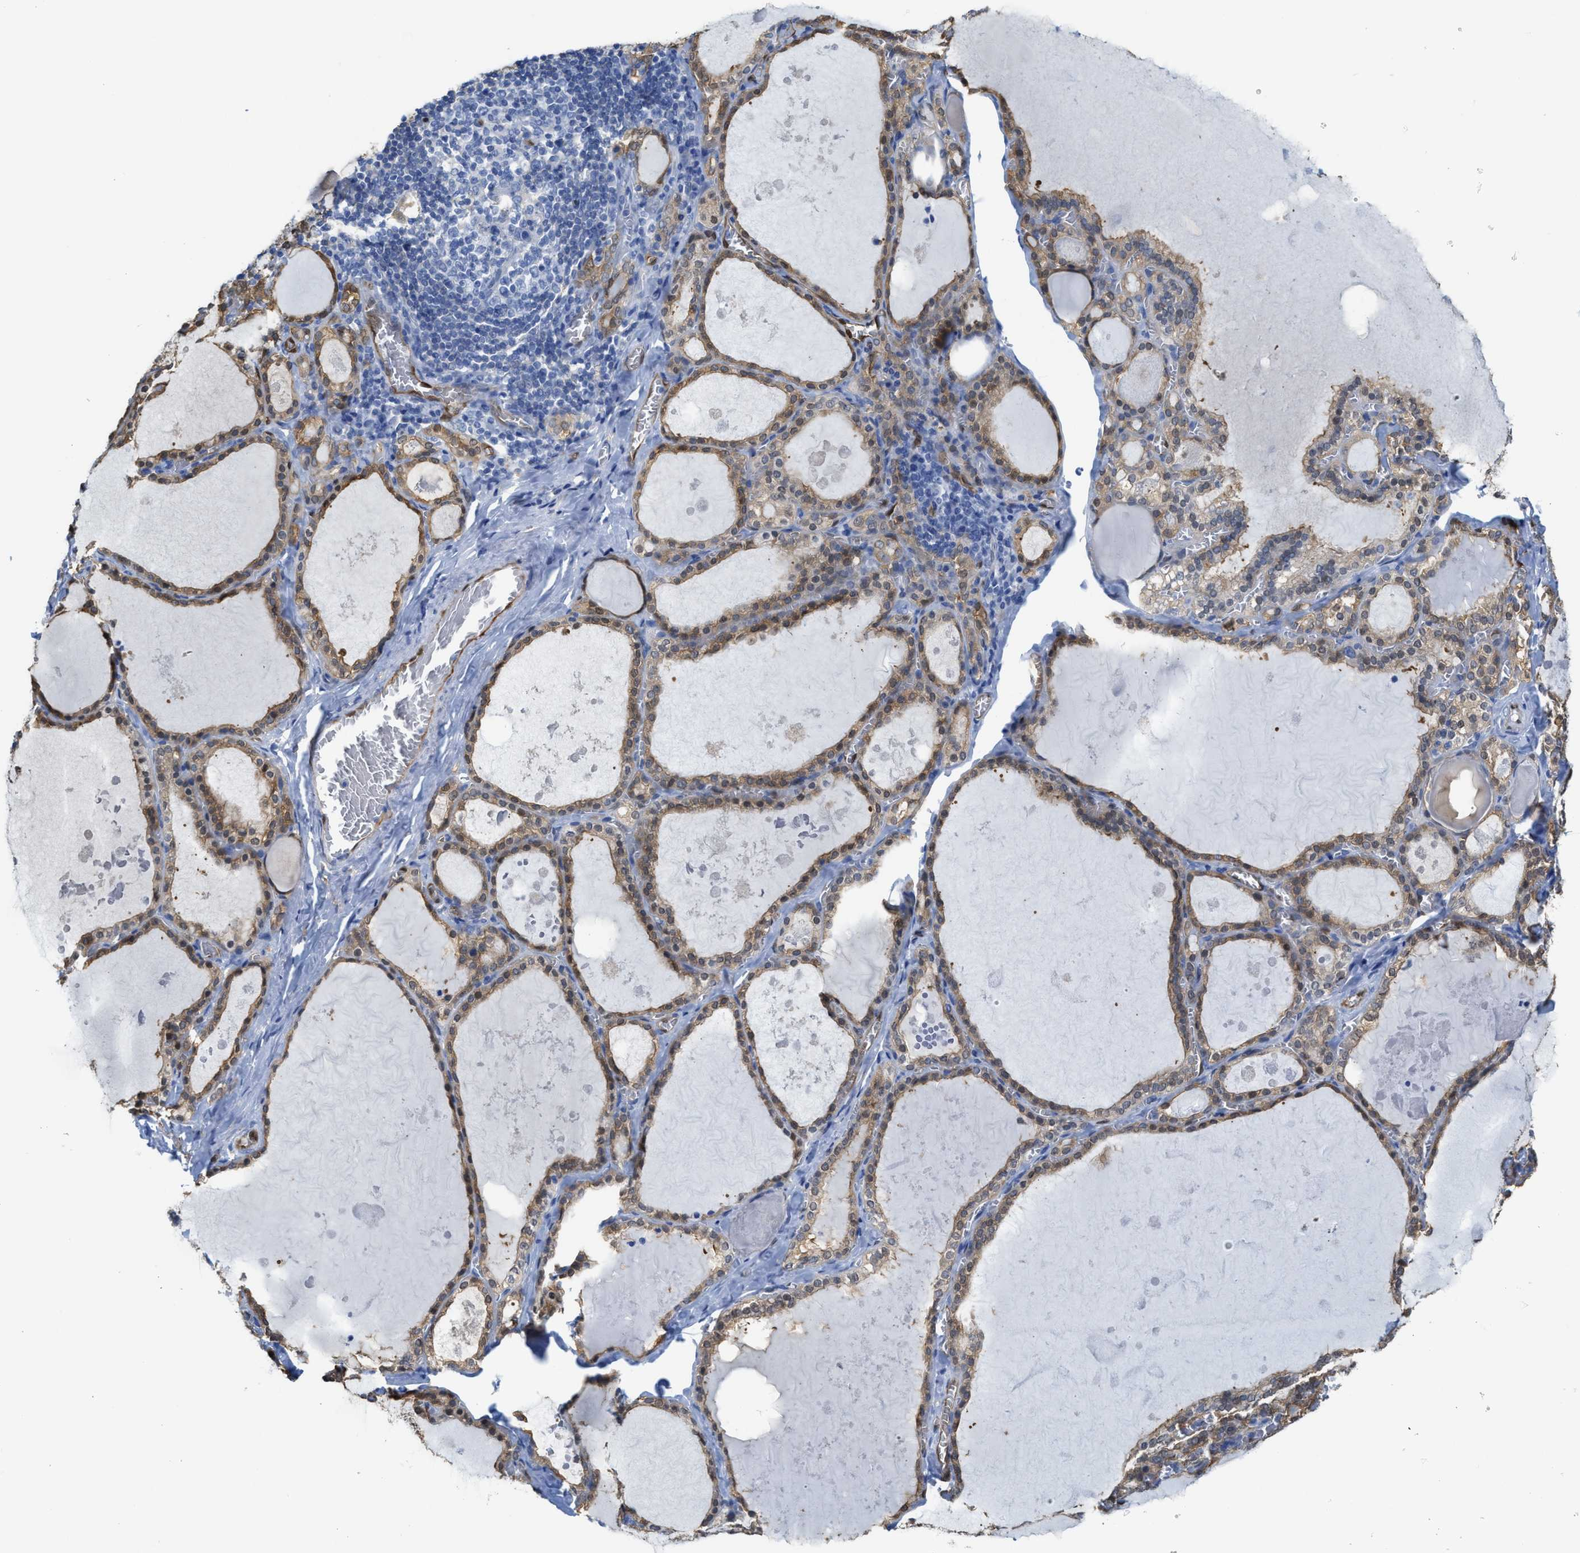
{"staining": {"intensity": "moderate", "quantity": ">75%", "location": "cytoplasmic/membranous"}, "tissue": "thyroid gland", "cell_type": "Glandular cells", "image_type": "normal", "snomed": [{"axis": "morphology", "description": "Normal tissue, NOS"}, {"axis": "topography", "description": "Thyroid gland"}], "caption": "Immunohistochemical staining of normal thyroid gland reveals medium levels of moderate cytoplasmic/membranous expression in about >75% of glandular cells.", "gene": "ASS1", "patient": {"sex": "male", "age": 56}}